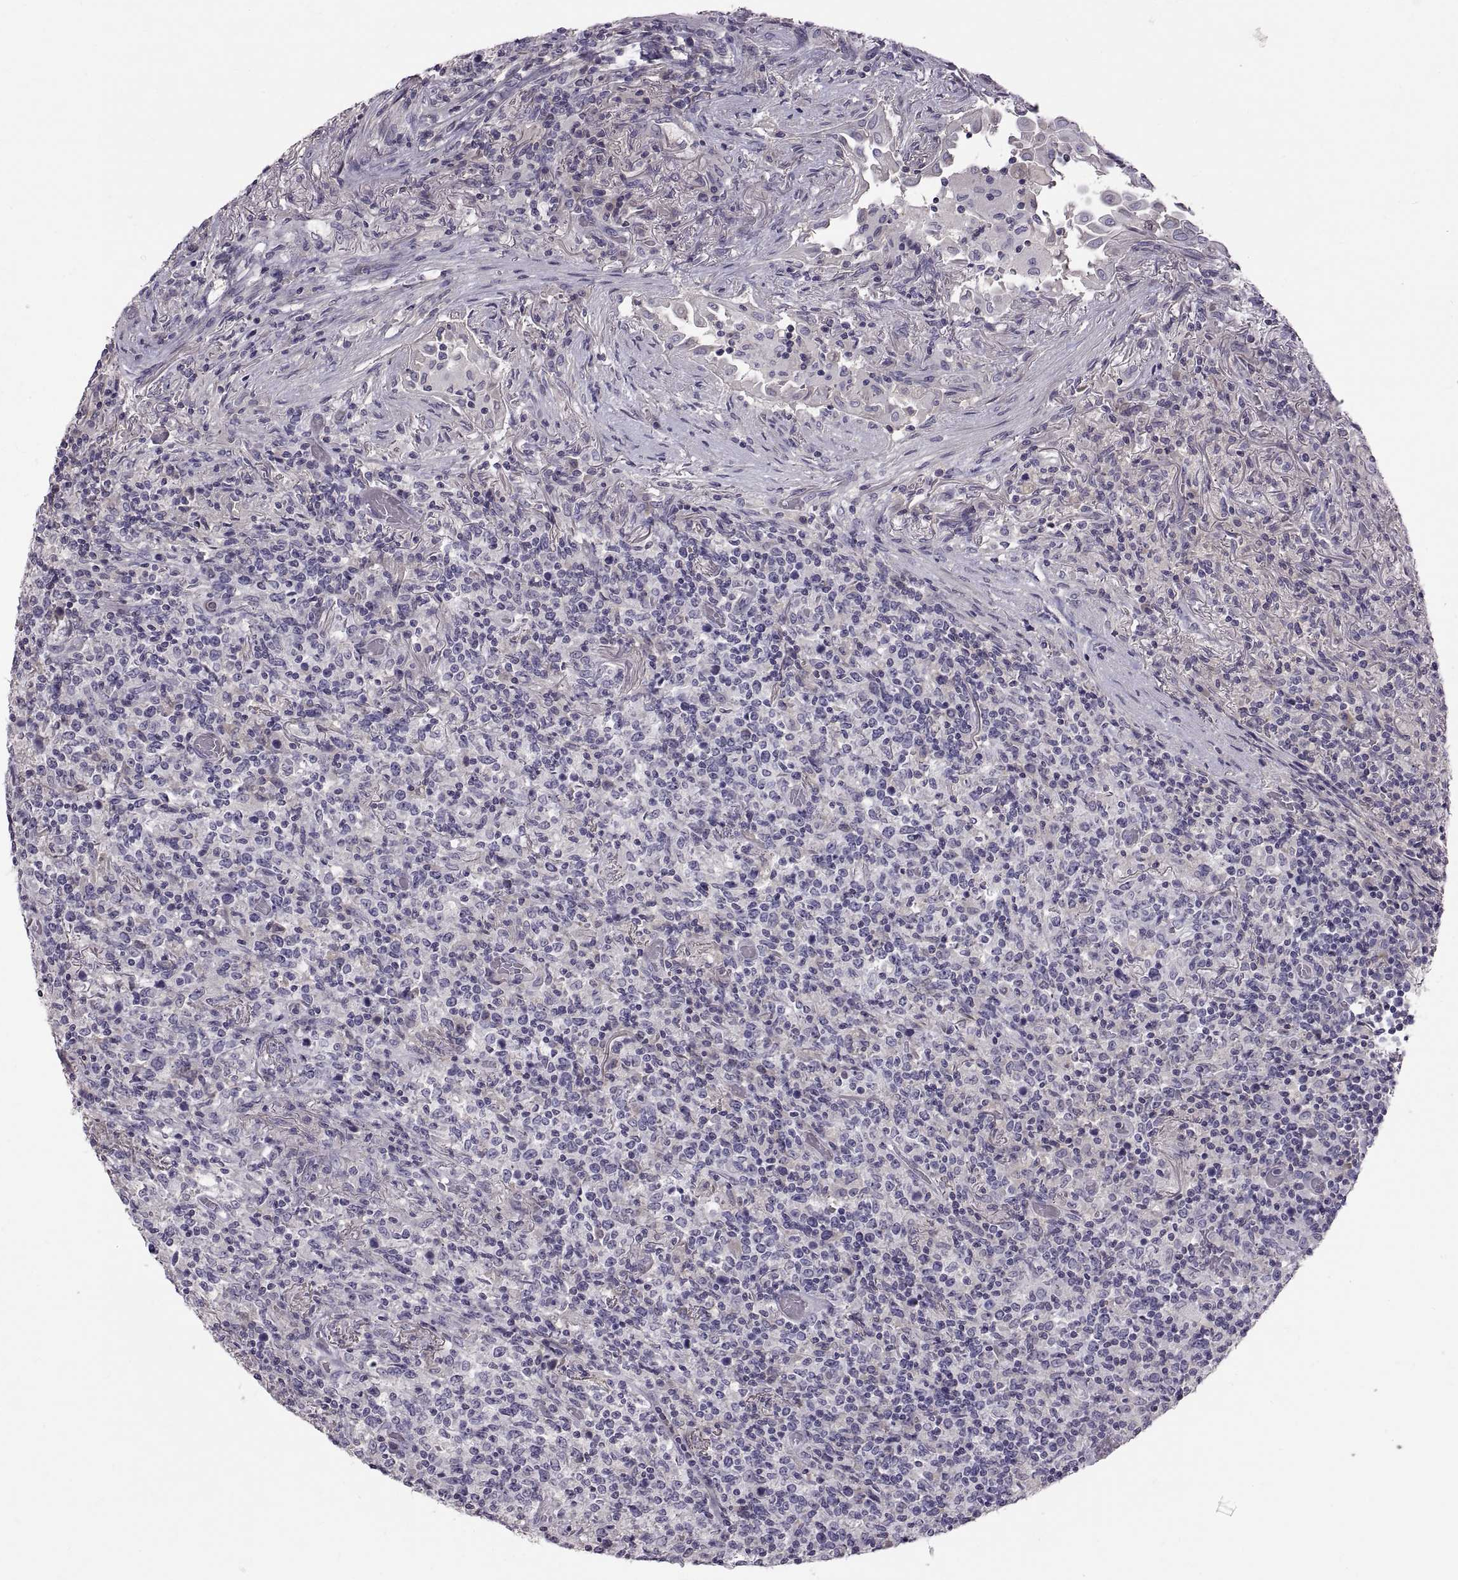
{"staining": {"intensity": "negative", "quantity": "none", "location": "none"}, "tissue": "lymphoma", "cell_type": "Tumor cells", "image_type": "cancer", "snomed": [{"axis": "morphology", "description": "Malignant lymphoma, non-Hodgkin's type, High grade"}, {"axis": "topography", "description": "Lung"}], "caption": "IHC micrograph of neoplastic tissue: malignant lymphoma, non-Hodgkin's type (high-grade) stained with DAB (3,3'-diaminobenzidine) displays no significant protein expression in tumor cells.", "gene": "WFDC8", "patient": {"sex": "male", "age": 79}}